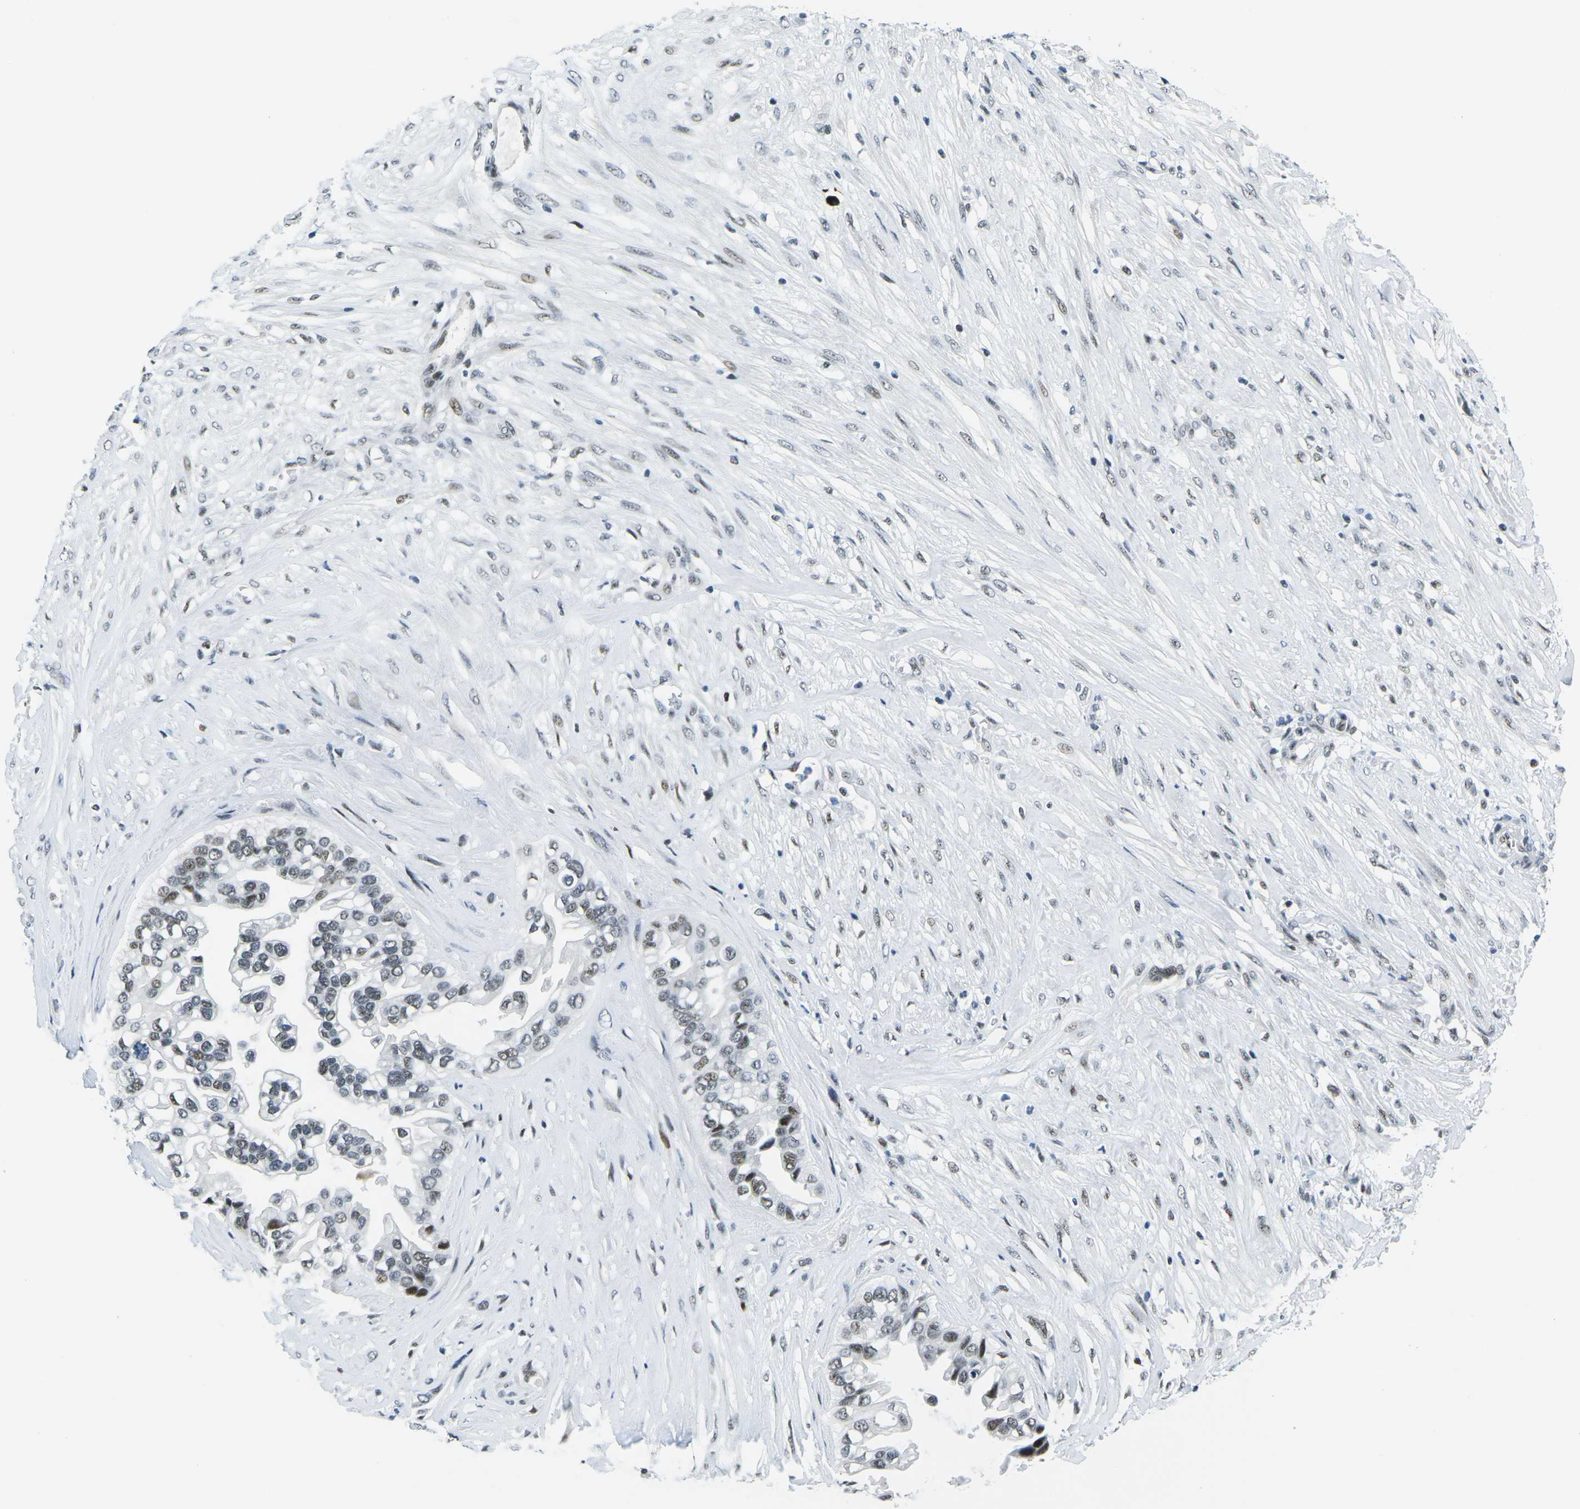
{"staining": {"intensity": "moderate", "quantity": "<25%", "location": "nuclear"}, "tissue": "ovarian cancer", "cell_type": "Tumor cells", "image_type": "cancer", "snomed": [{"axis": "morphology", "description": "Cystadenocarcinoma, mucinous, NOS"}, {"axis": "topography", "description": "Ovary"}], "caption": "Ovarian cancer stained with immunohistochemistry demonstrates moderate nuclear positivity in approximately <25% of tumor cells.", "gene": "PRPF8", "patient": {"sex": "female", "age": 80}}